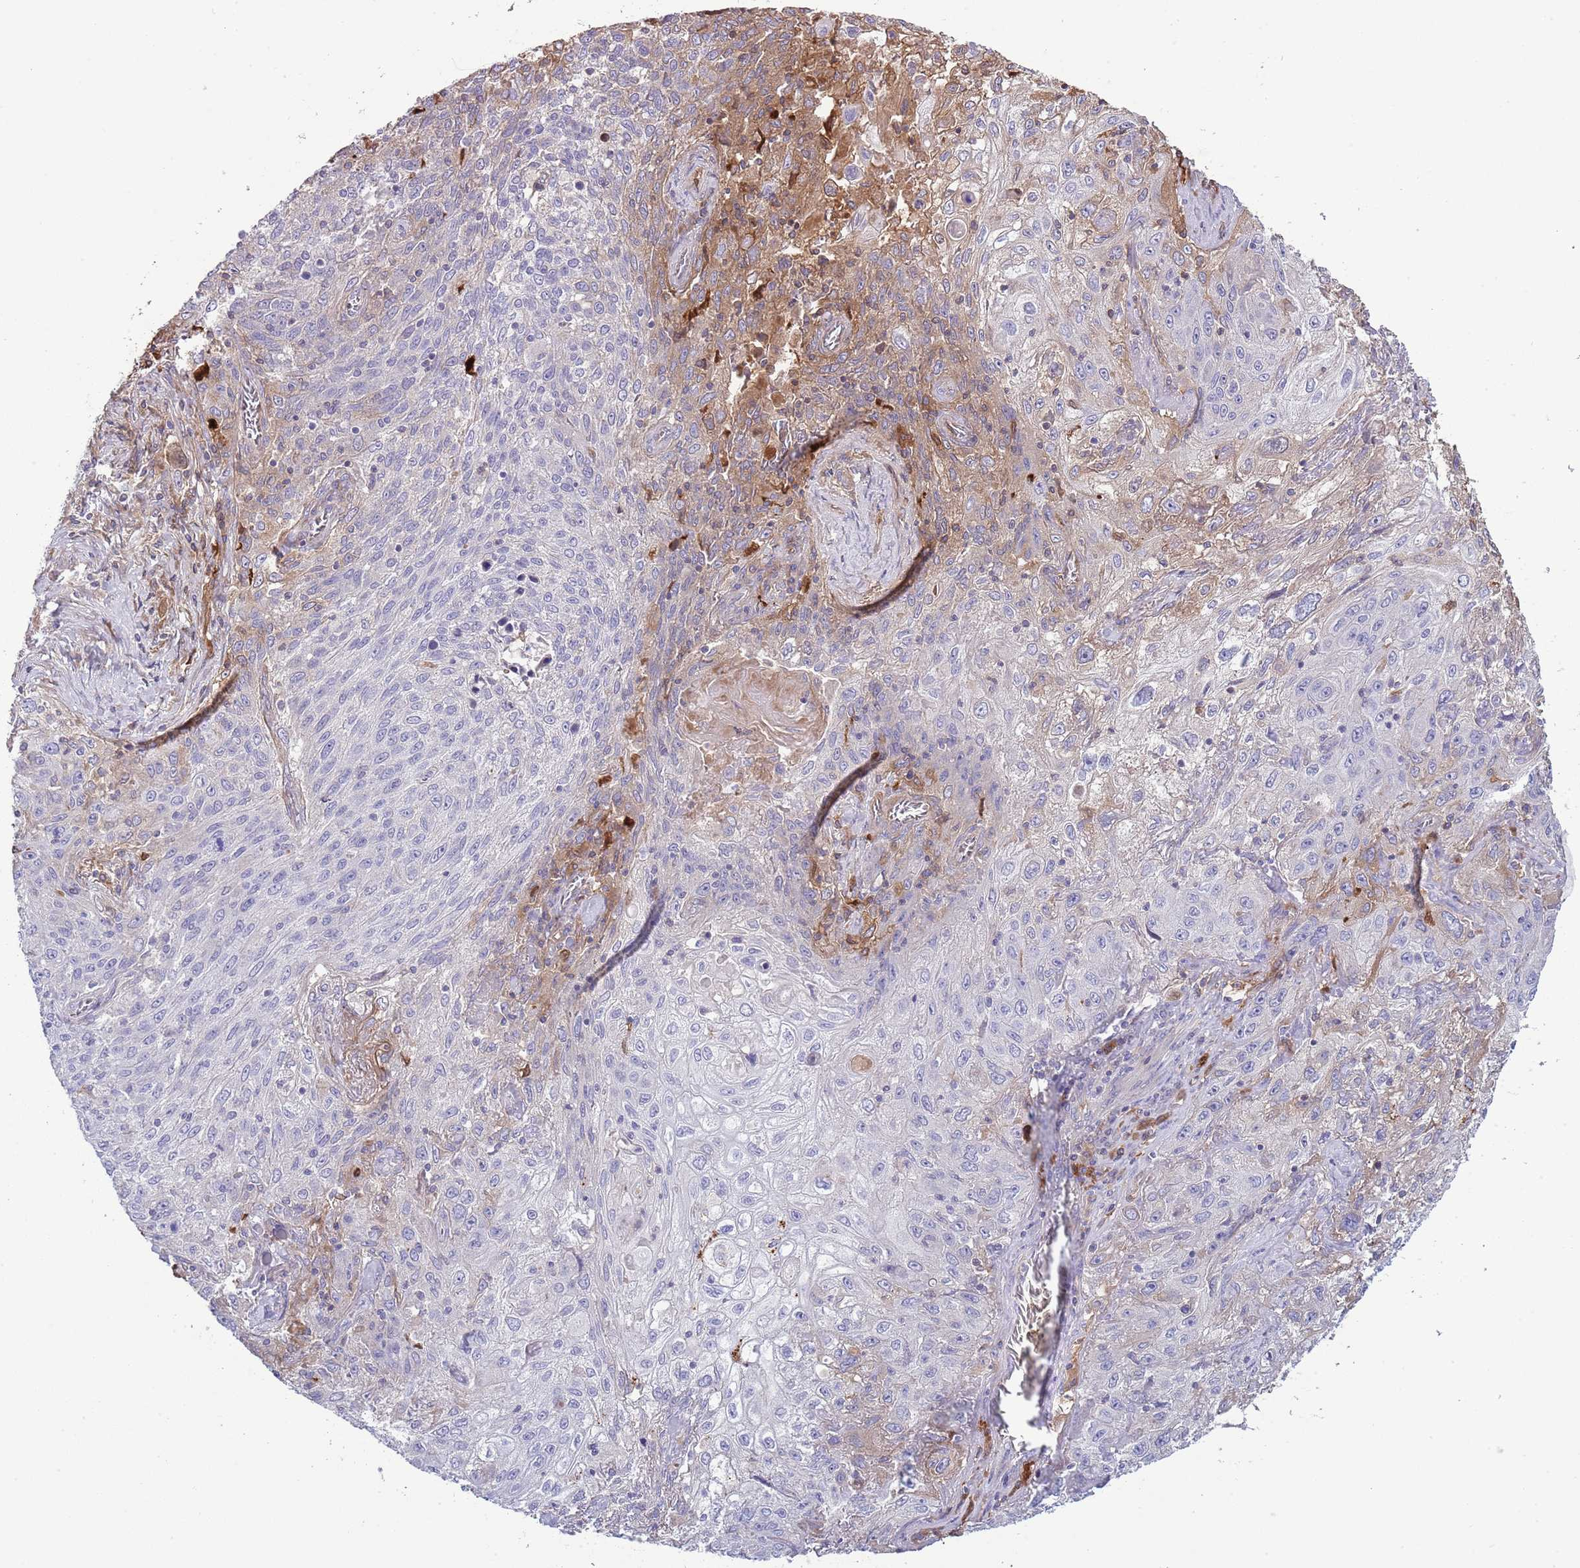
{"staining": {"intensity": "moderate", "quantity": "<25%", "location": "cytoplasmic/membranous"}, "tissue": "lung cancer", "cell_type": "Tumor cells", "image_type": "cancer", "snomed": [{"axis": "morphology", "description": "Squamous cell carcinoma, NOS"}, {"axis": "topography", "description": "Lung"}], "caption": "High-power microscopy captured an immunohistochemistry photomicrograph of lung cancer, revealing moderate cytoplasmic/membranous expression in approximately <25% of tumor cells.", "gene": "ABHD17C", "patient": {"sex": "female", "age": 69}}